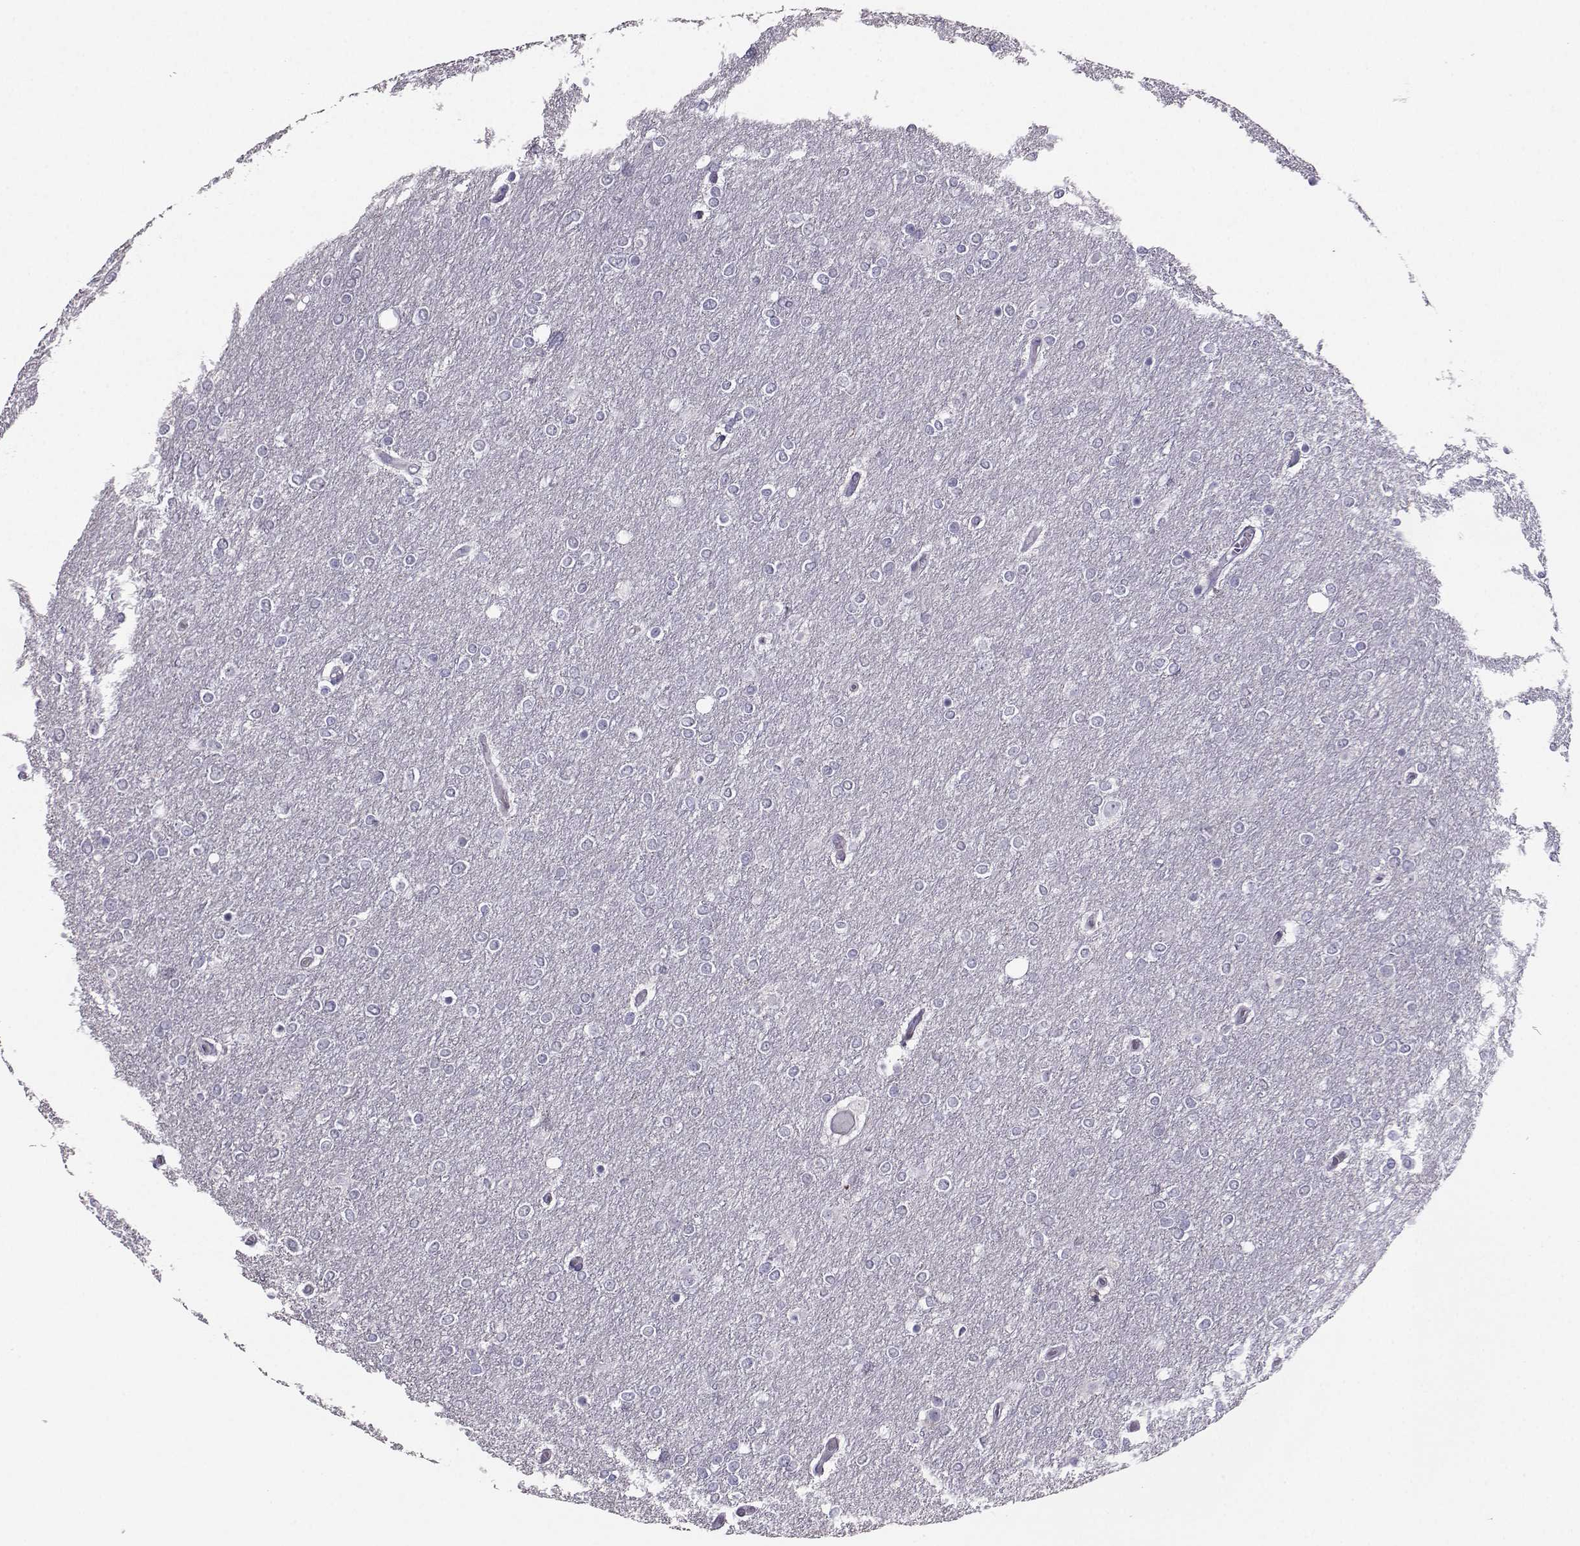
{"staining": {"intensity": "negative", "quantity": "none", "location": "none"}, "tissue": "glioma", "cell_type": "Tumor cells", "image_type": "cancer", "snomed": [{"axis": "morphology", "description": "Glioma, malignant, High grade"}, {"axis": "topography", "description": "Brain"}], "caption": "This photomicrograph is of glioma stained with IHC to label a protein in brown with the nuclei are counter-stained blue. There is no staining in tumor cells.", "gene": "CARTPT", "patient": {"sex": "female", "age": 61}}